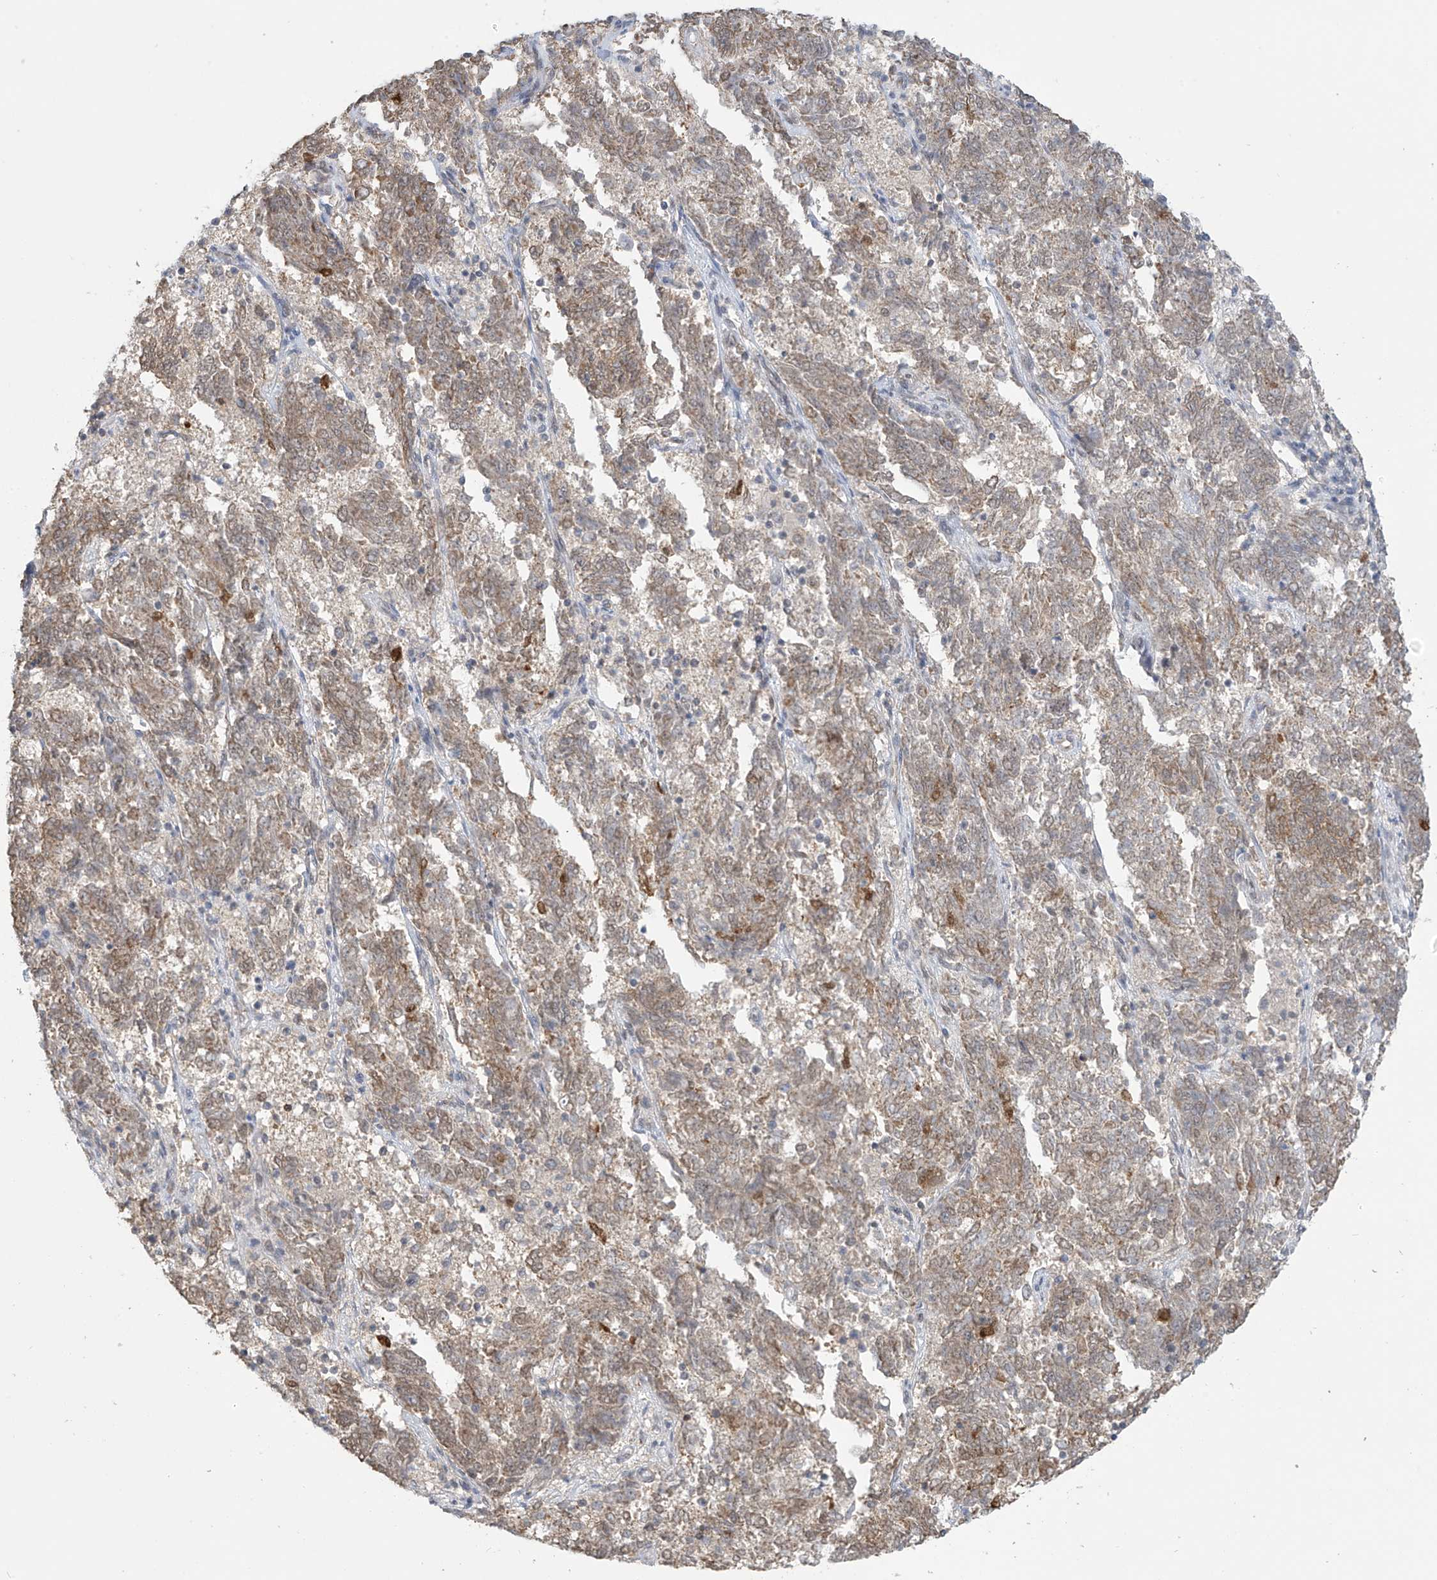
{"staining": {"intensity": "moderate", "quantity": ">75%", "location": "cytoplasmic/membranous,nuclear"}, "tissue": "endometrial cancer", "cell_type": "Tumor cells", "image_type": "cancer", "snomed": [{"axis": "morphology", "description": "Adenocarcinoma, NOS"}, {"axis": "topography", "description": "Endometrium"}], "caption": "Protein staining by immunohistochemistry (IHC) exhibits moderate cytoplasmic/membranous and nuclear staining in approximately >75% of tumor cells in adenocarcinoma (endometrial).", "gene": "KIAA1522", "patient": {"sex": "female", "age": 80}}